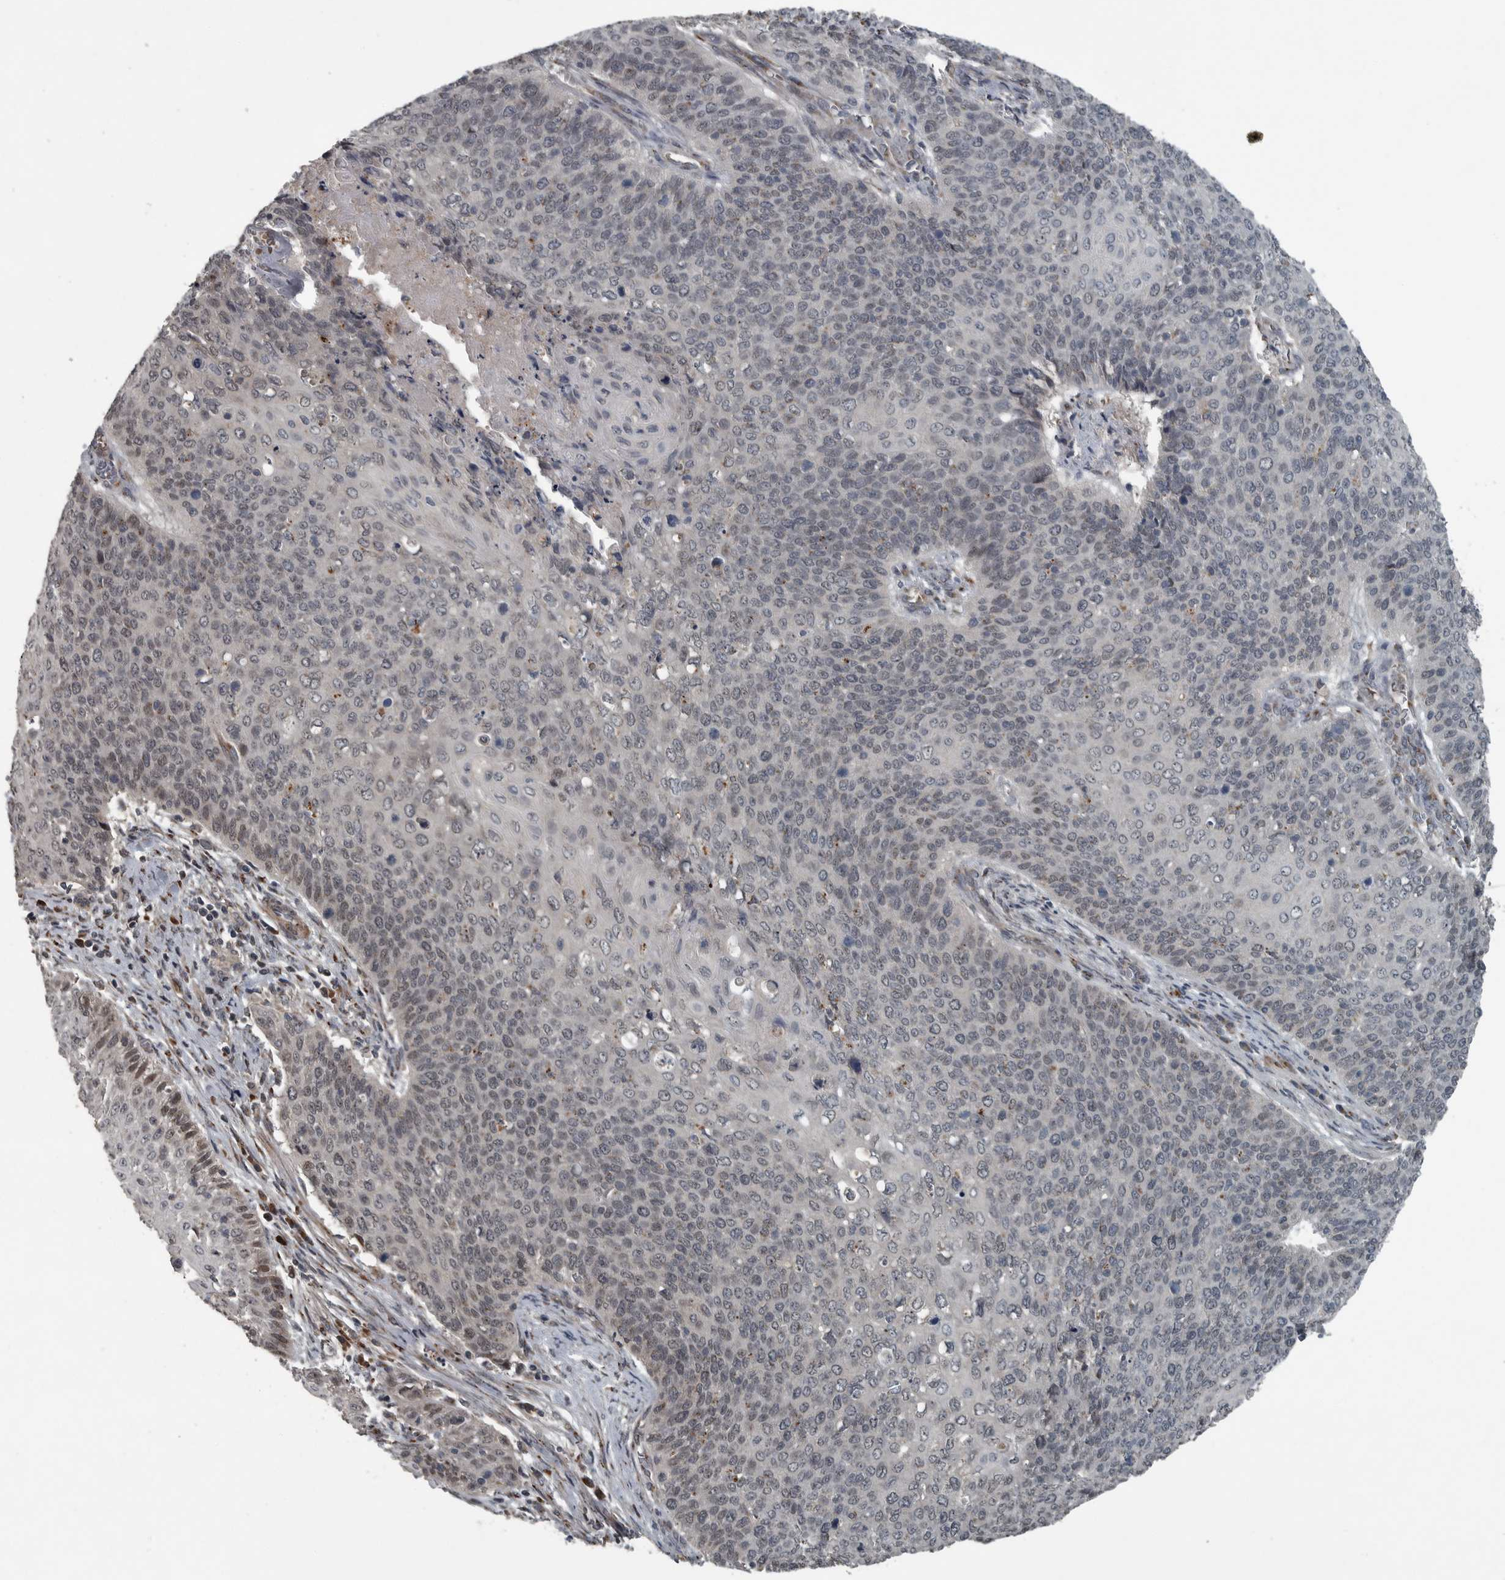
{"staining": {"intensity": "weak", "quantity": "<25%", "location": "nuclear"}, "tissue": "cervical cancer", "cell_type": "Tumor cells", "image_type": "cancer", "snomed": [{"axis": "morphology", "description": "Squamous cell carcinoma, NOS"}, {"axis": "topography", "description": "Cervix"}], "caption": "Tumor cells are negative for protein expression in human cervical squamous cell carcinoma.", "gene": "ZNF345", "patient": {"sex": "female", "age": 39}}